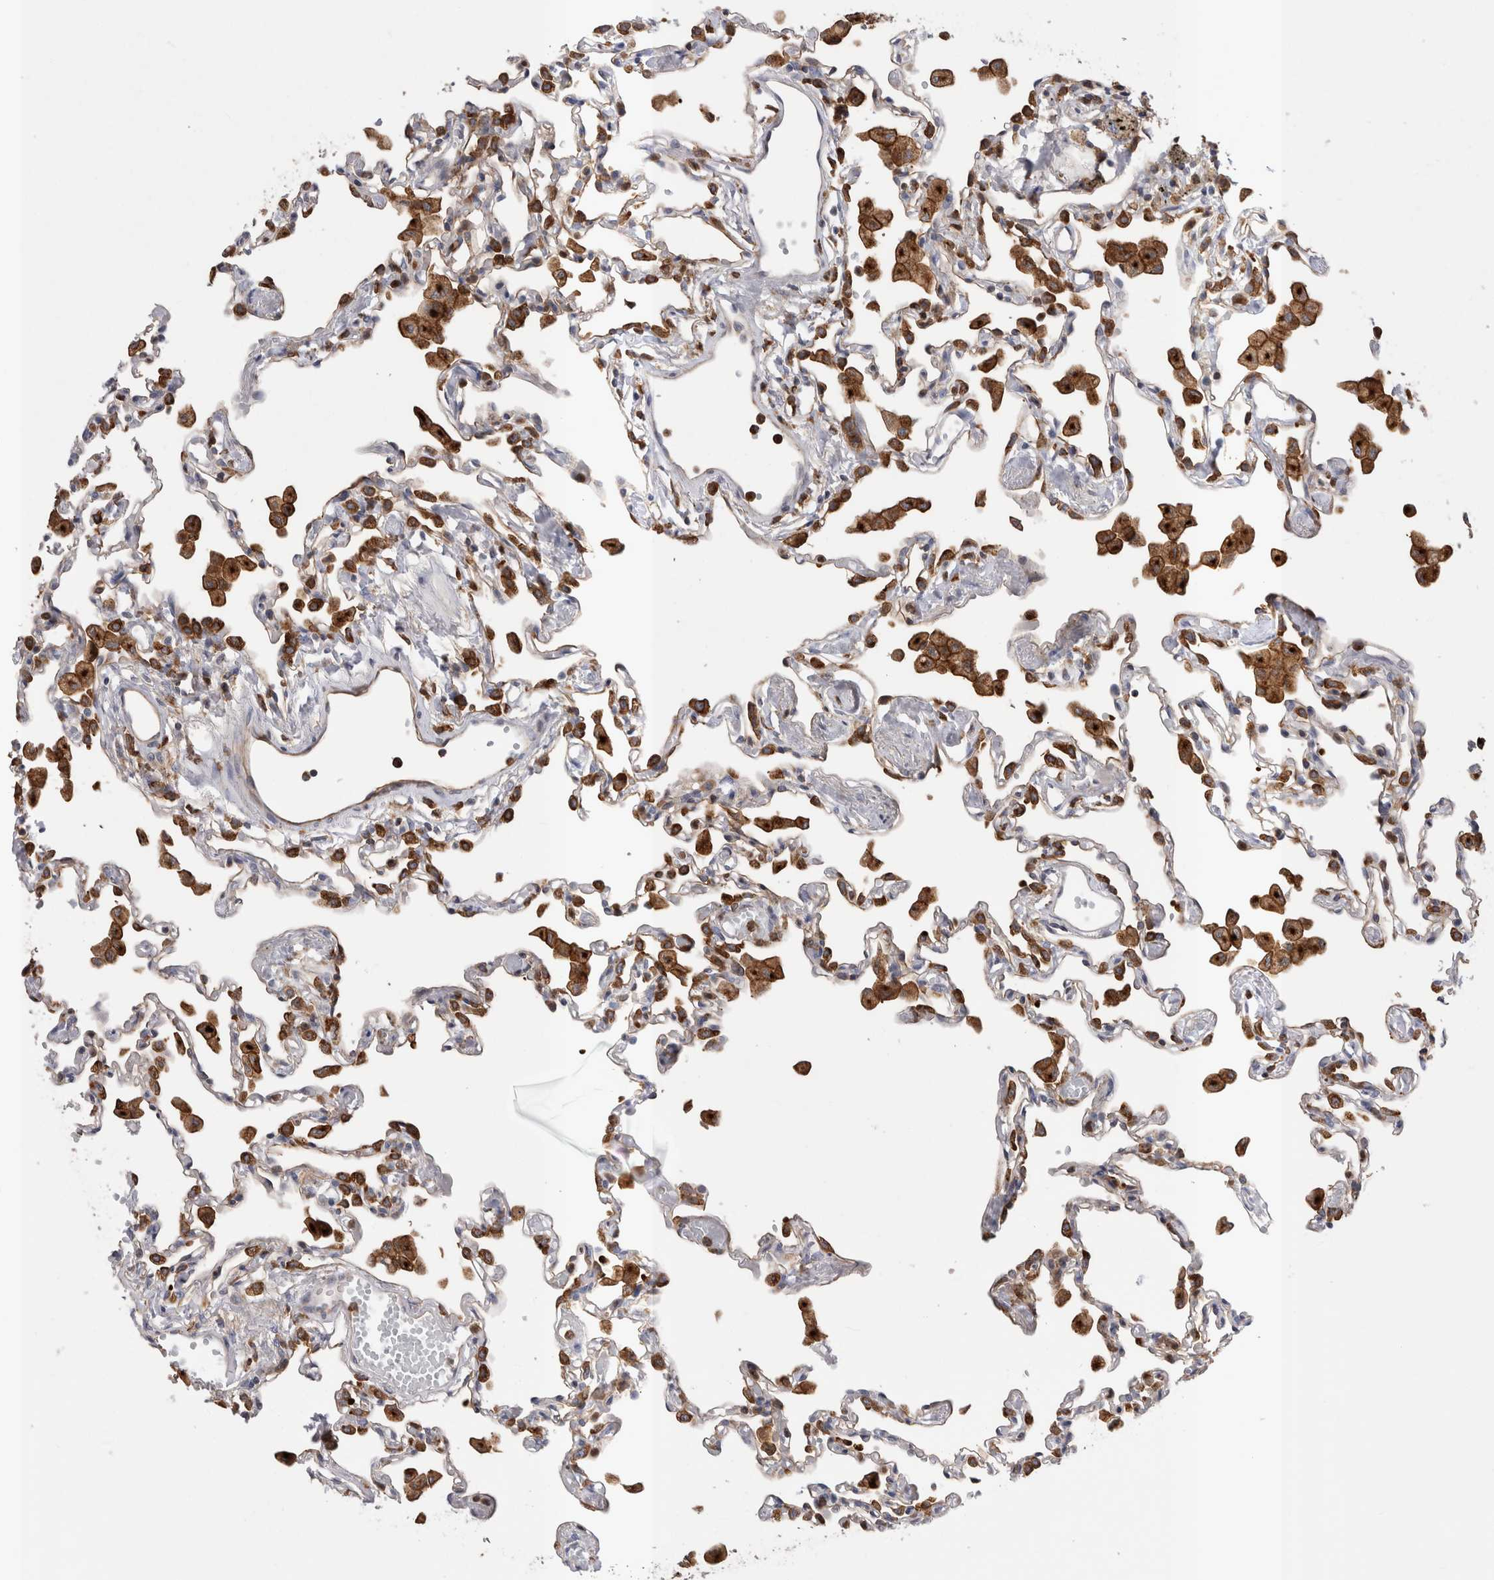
{"staining": {"intensity": "strong", "quantity": "25%-75%", "location": "cytoplasmic/membranous"}, "tissue": "lung", "cell_type": "Alveolar cells", "image_type": "normal", "snomed": [{"axis": "morphology", "description": "Normal tissue, NOS"}, {"axis": "topography", "description": "Bronchus"}, {"axis": "topography", "description": "Lung"}], "caption": "Protein analysis of normal lung shows strong cytoplasmic/membranous expression in about 25%-75% of alveolar cells.", "gene": "RAB11FIP1", "patient": {"sex": "female", "age": 49}}